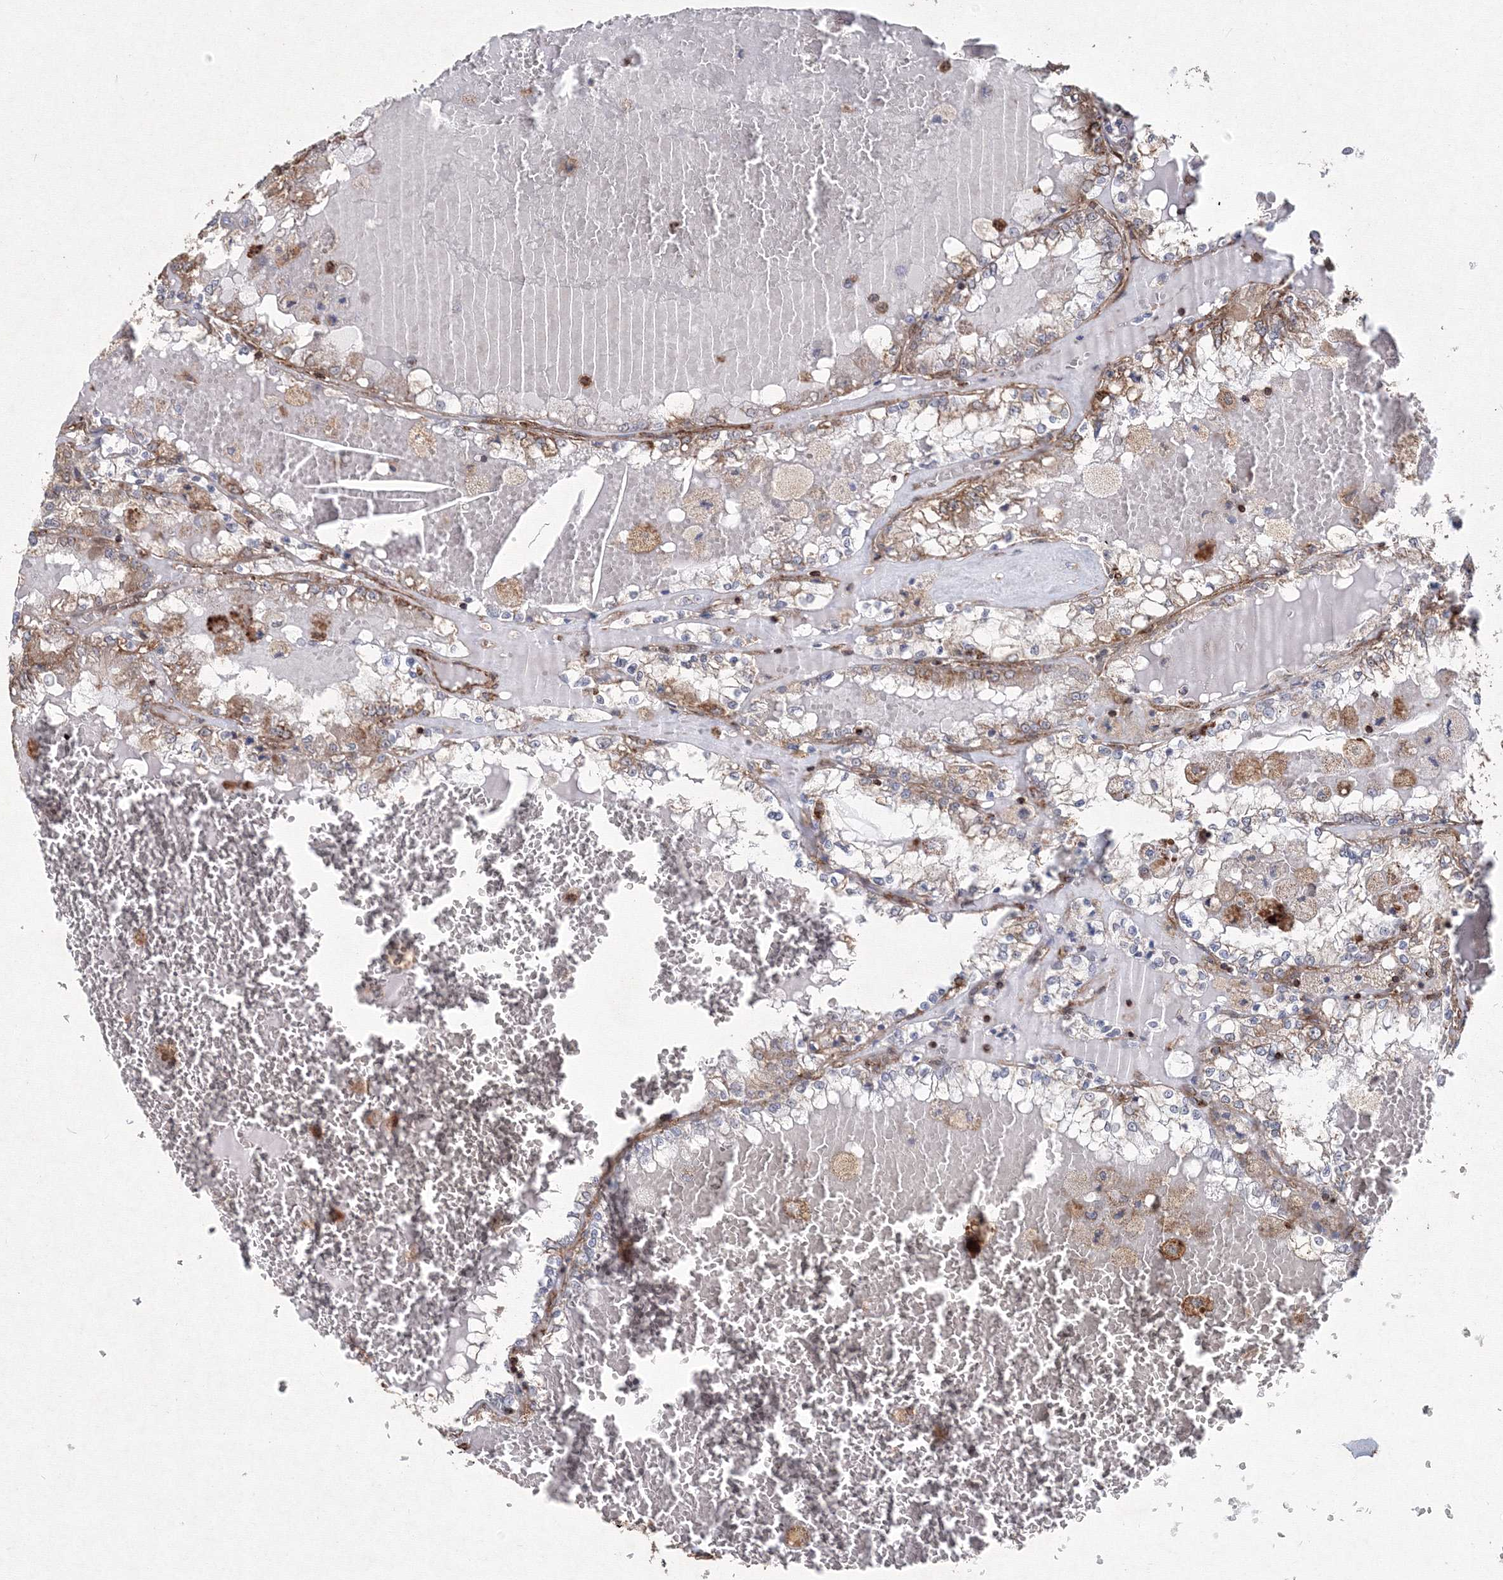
{"staining": {"intensity": "moderate", "quantity": "25%-75%", "location": "cytoplasmic/membranous"}, "tissue": "renal cancer", "cell_type": "Tumor cells", "image_type": "cancer", "snomed": [{"axis": "morphology", "description": "Adenocarcinoma, NOS"}, {"axis": "topography", "description": "Kidney"}], "caption": "Tumor cells display medium levels of moderate cytoplasmic/membranous positivity in about 25%-75% of cells in renal cancer.", "gene": "TMEM139", "patient": {"sex": "female", "age": 56}}